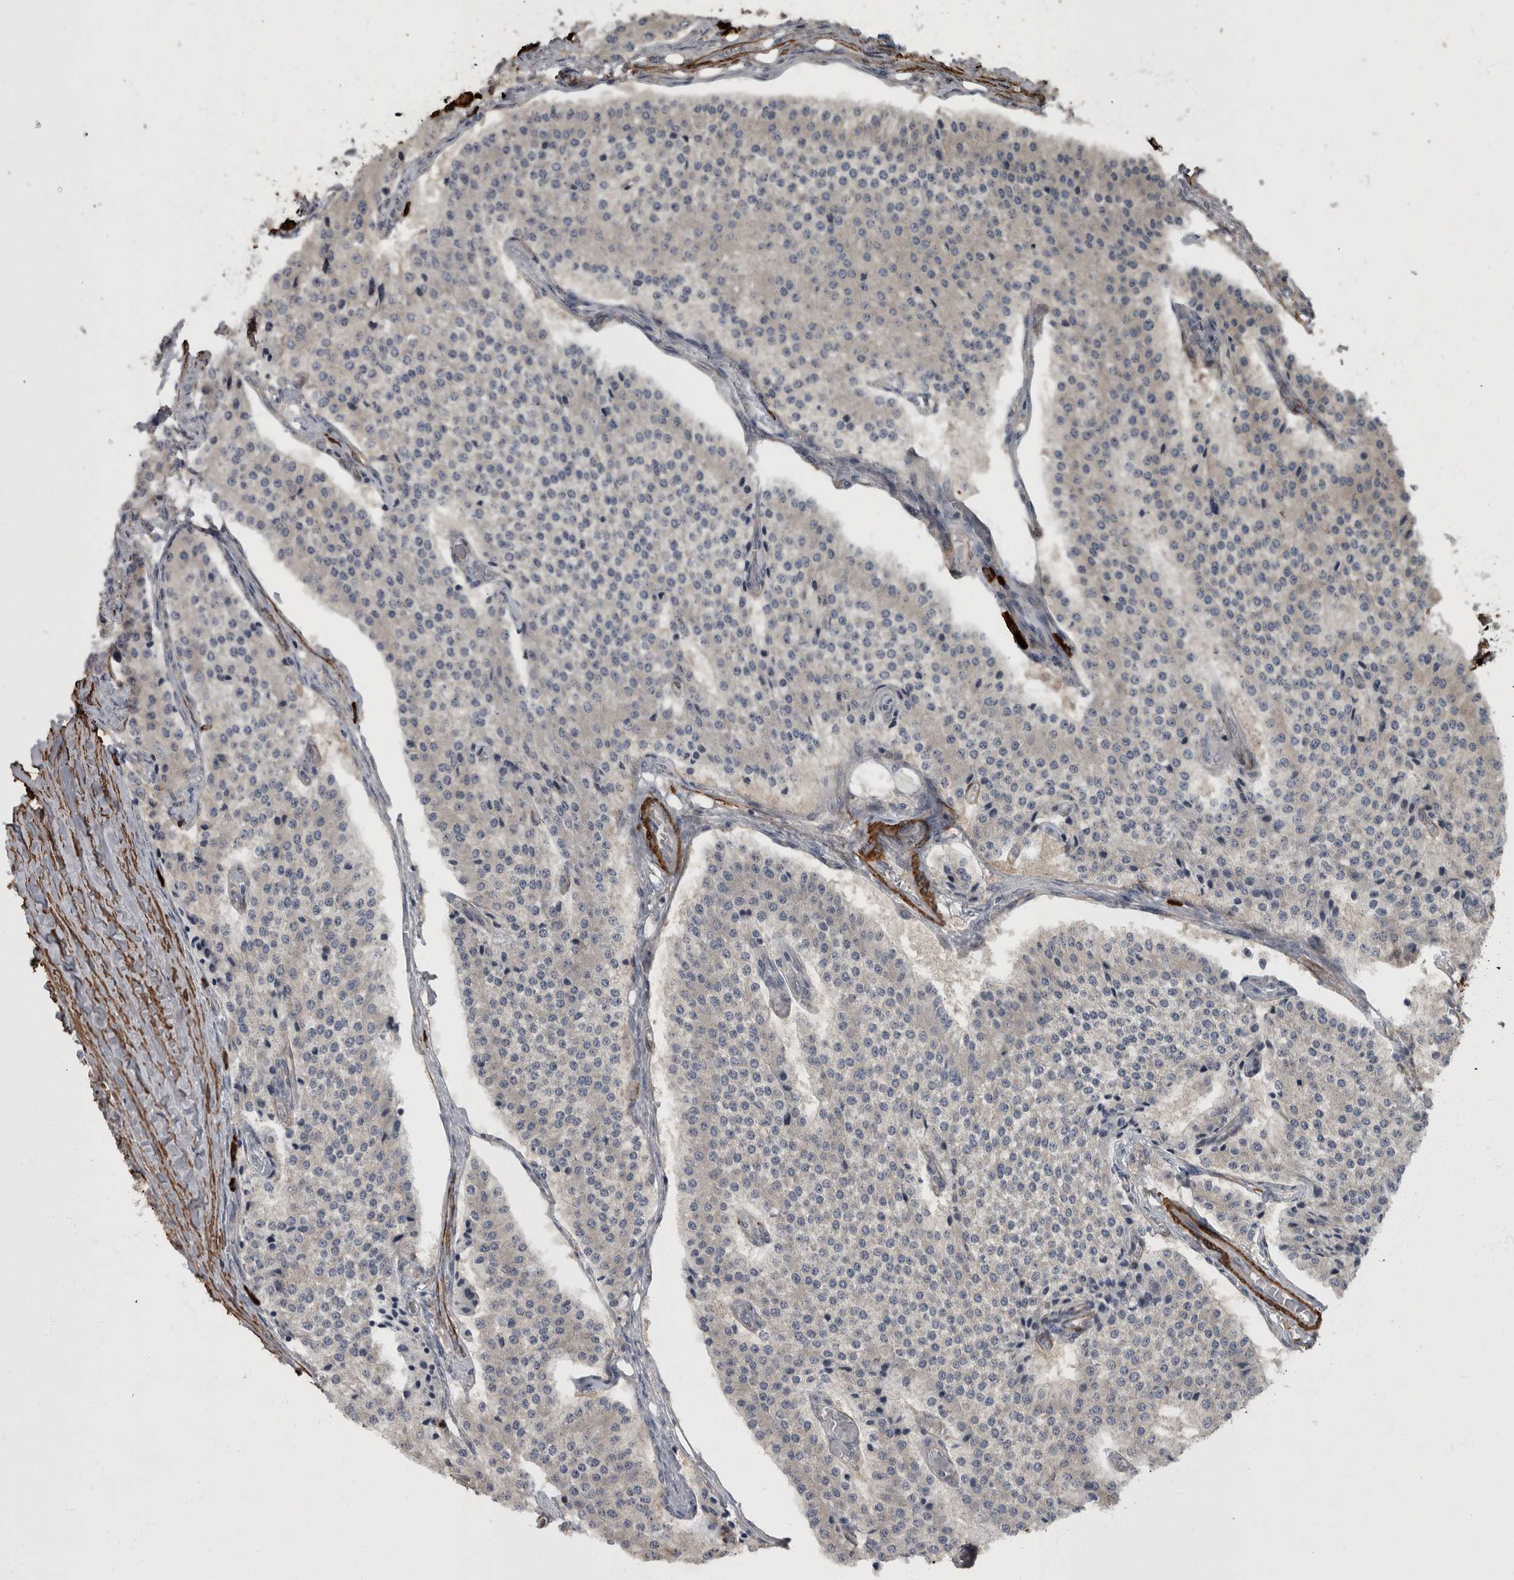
{"staining": {"intensity": "negative", "quantity": "none", "location": "none"}, "tissue": "carcinoid", "cell_type": "Tumor cells", "image_type": "cancer", "snomed": [{"axis": "morphology", "description": "Carcinoid, malignant, NOS"}, {"axis": "topography", "description": "Colon"}], "caption": "Immunohistochemistry photomicrograph of human carcinoid (malignant) stained for a protein (brown), which shows no expression in tumor cells.", "gene": "MASTL", "patient": {"sex": "female", "age": 52}}